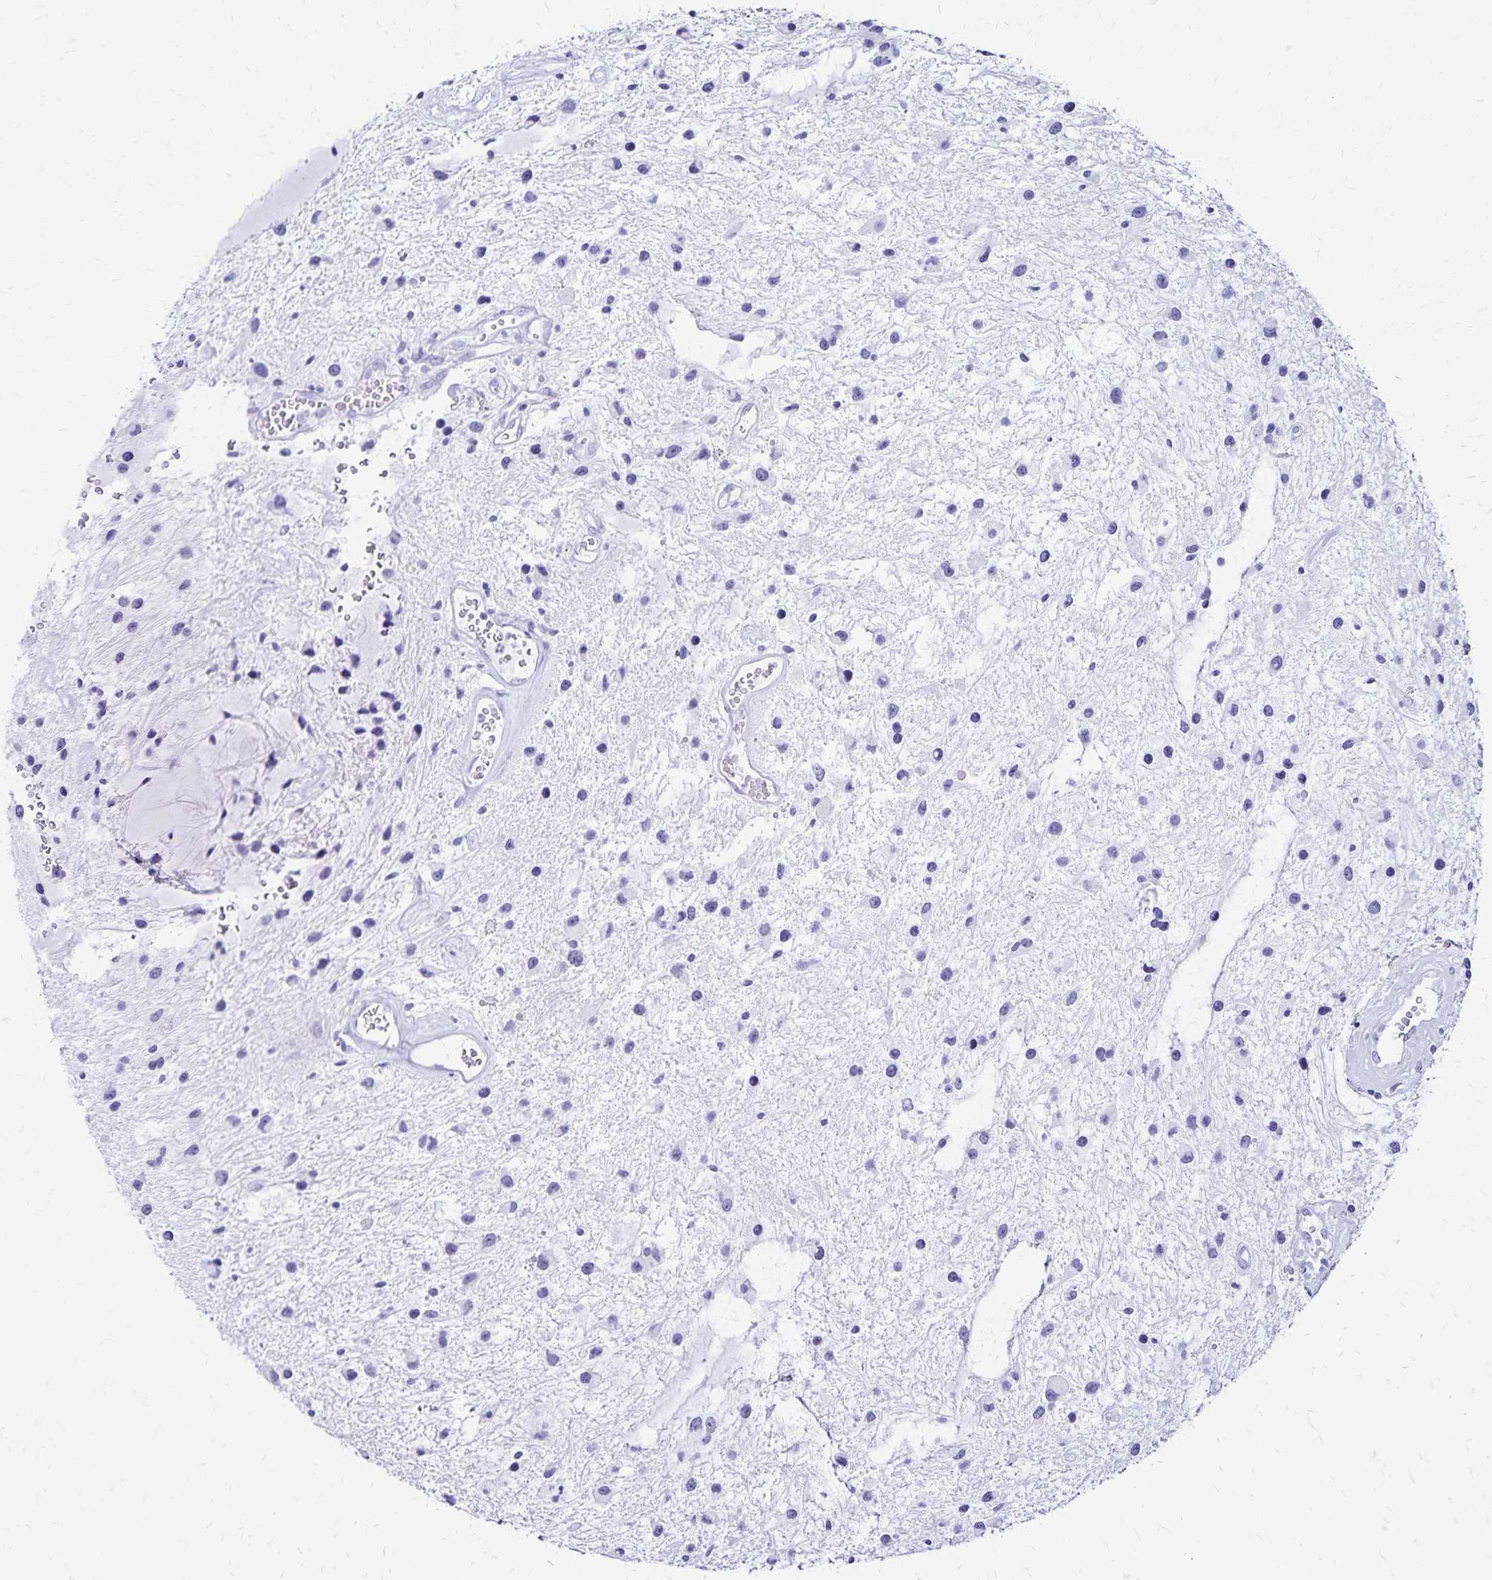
{"staining": {"intensity": "negative", "quantity": "none", "location": "none"}, "tissue": "glioma", "cell_type": "Tumor cells", "image_type": "cancer", "snomed": [{"axis": "morphology", "description": "Glioma, malignant, Low grade"}, {"axis": "topography", "description": "Cerebellum"}], "caption": "Protein analysis of glioma demonstrates no significant positivity in tumor cells. The staining was performed using DAB (3,3'-diaminobenzidine) to visualize the protein expression in brown, while the nuclei were stained in blue with hematoxylin (Magnification: 20x).", "gene": "LIN28B", "patient": {"sex": "female", "age": 14}}